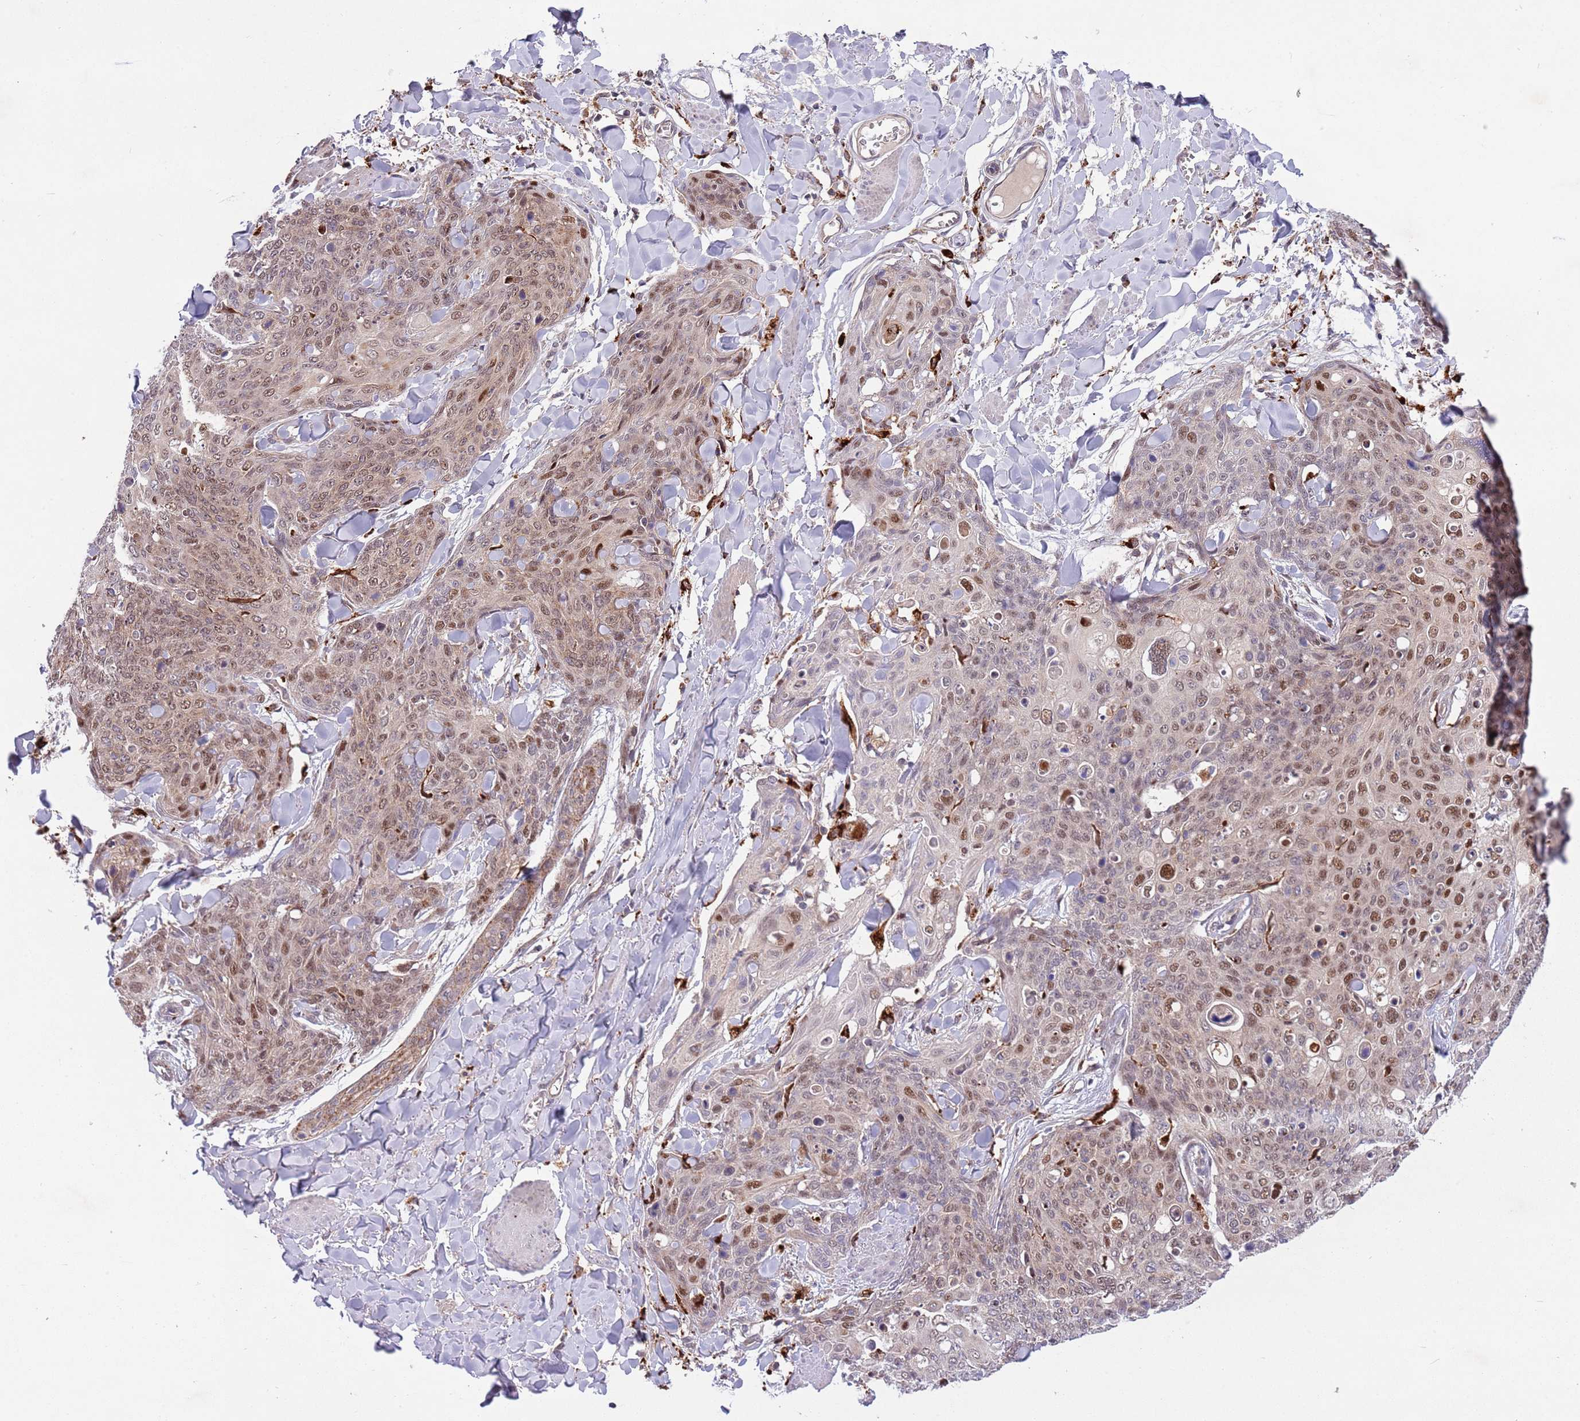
{"staining": {"intensity": "moderate", "quantity": ">75%", "location": "nuclear"}, "tissue": "skin cancer", "cell_type": "Tumor cells", "image_type": "cancer", "snomed": [{"axis": "morphology", "description": "Squamous cell carcinoma, NOS"}, {"axis": "topography", "description": "Skin"}, {"axis": "topography", "description": "Vulva"}], "caption": "Protein staining of skin cancer (squamous cell carcinoma) tissue shows moderate nuclear expression in approximately >75% of tumor cells. (IHC, brightfield microscopy, high magnification).", "gene": "TRIM27", "patient": {"sex": "female", "age": 85}}